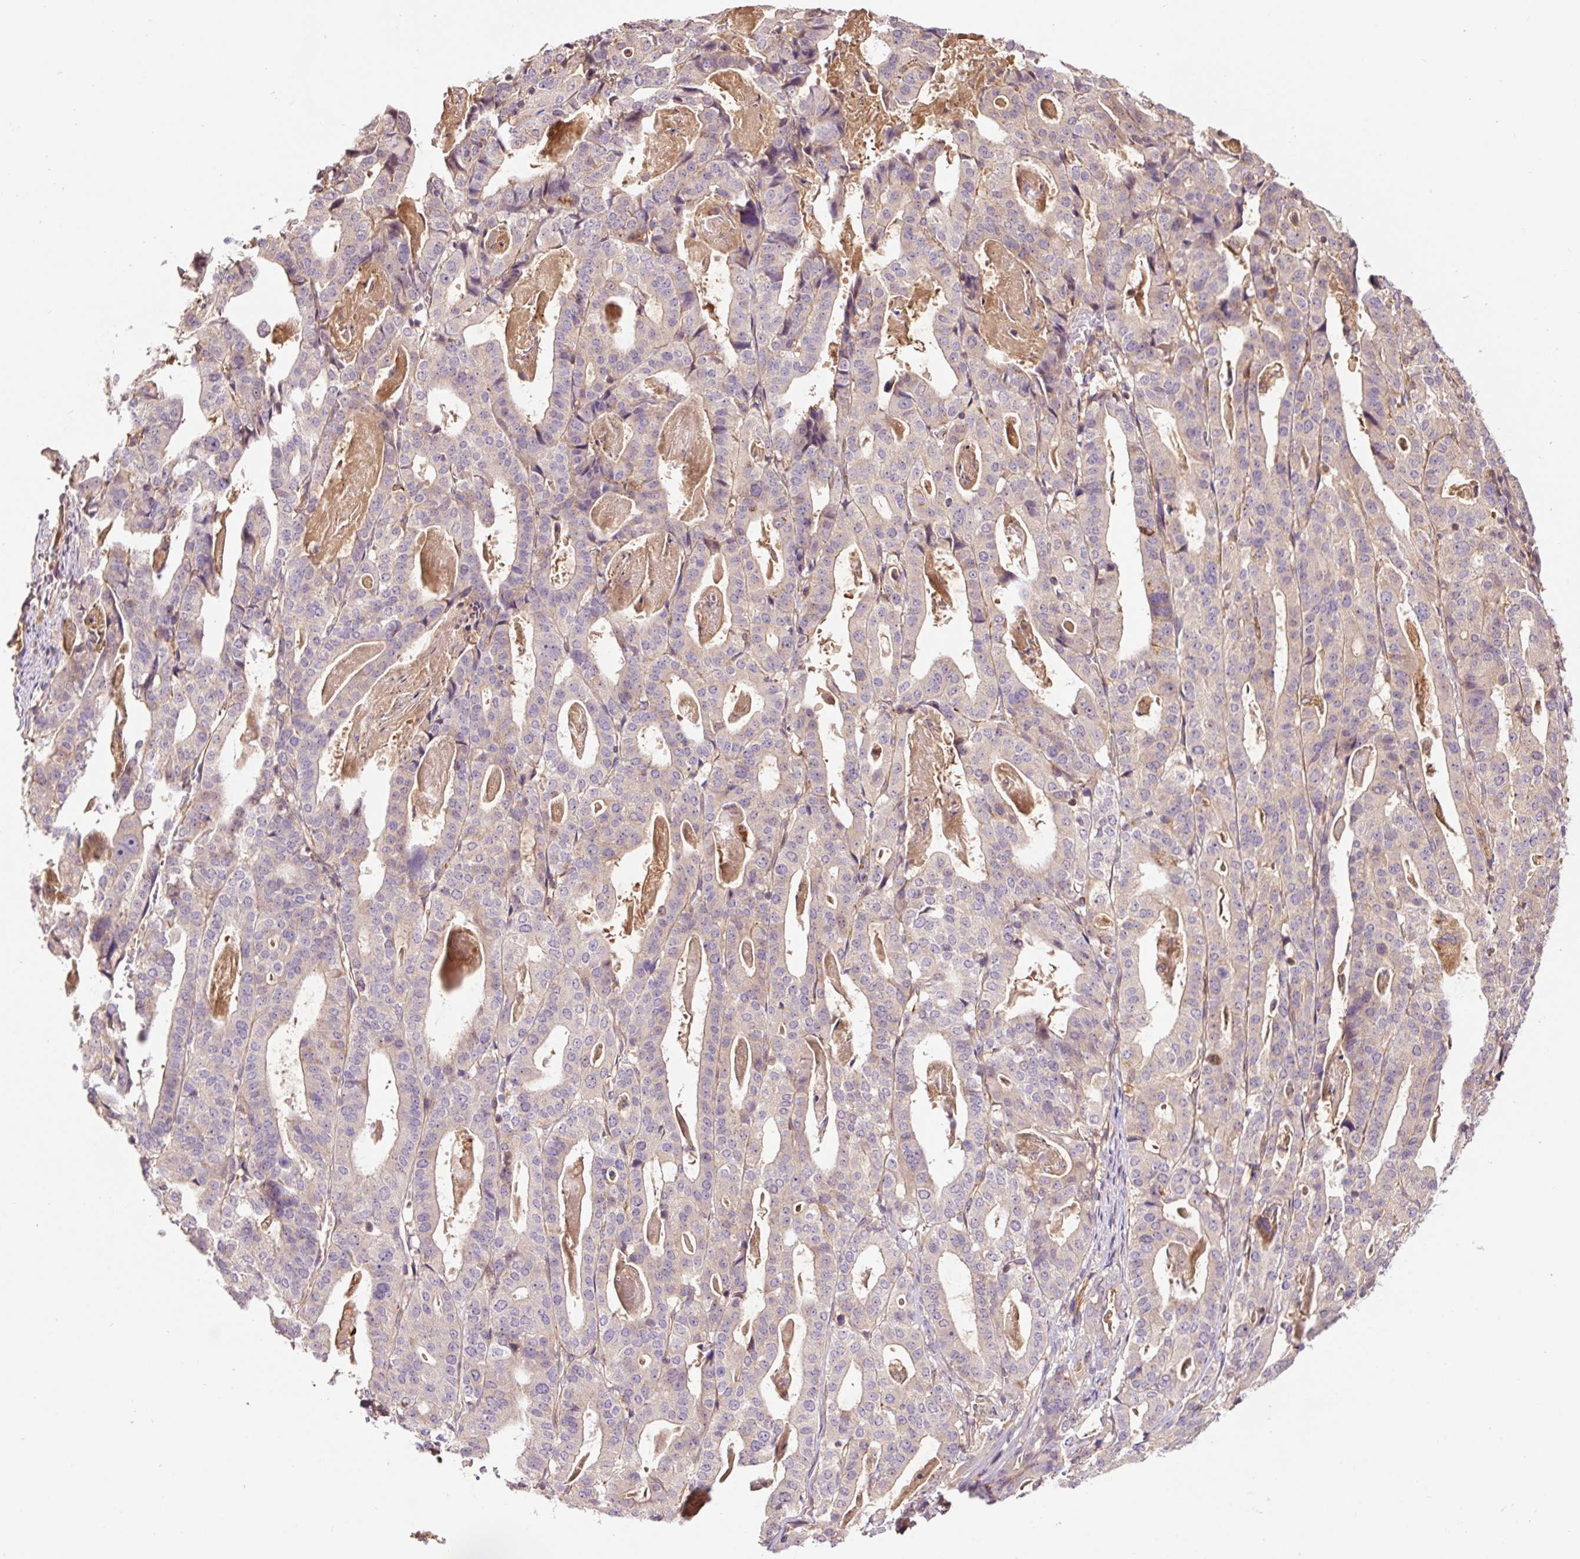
{"staining": {"intensity": "weak", "quantity": "<25%", "location": "cytoplasmic/membranous"}, "tissue": "stomach cancer", "cell_type": "Tumor cells", "image_type": "cancer", "snomed": [{"axis": "morphology", "description": "Adenocarcinoma, NOS"}, {"axis": "topography", "description": "Stomach"}], "caption": "There is no significant positivity in tumor cells of stomach cancer.", "gene": "PCK2", "patient": {"sex": "male", "age": 48}}